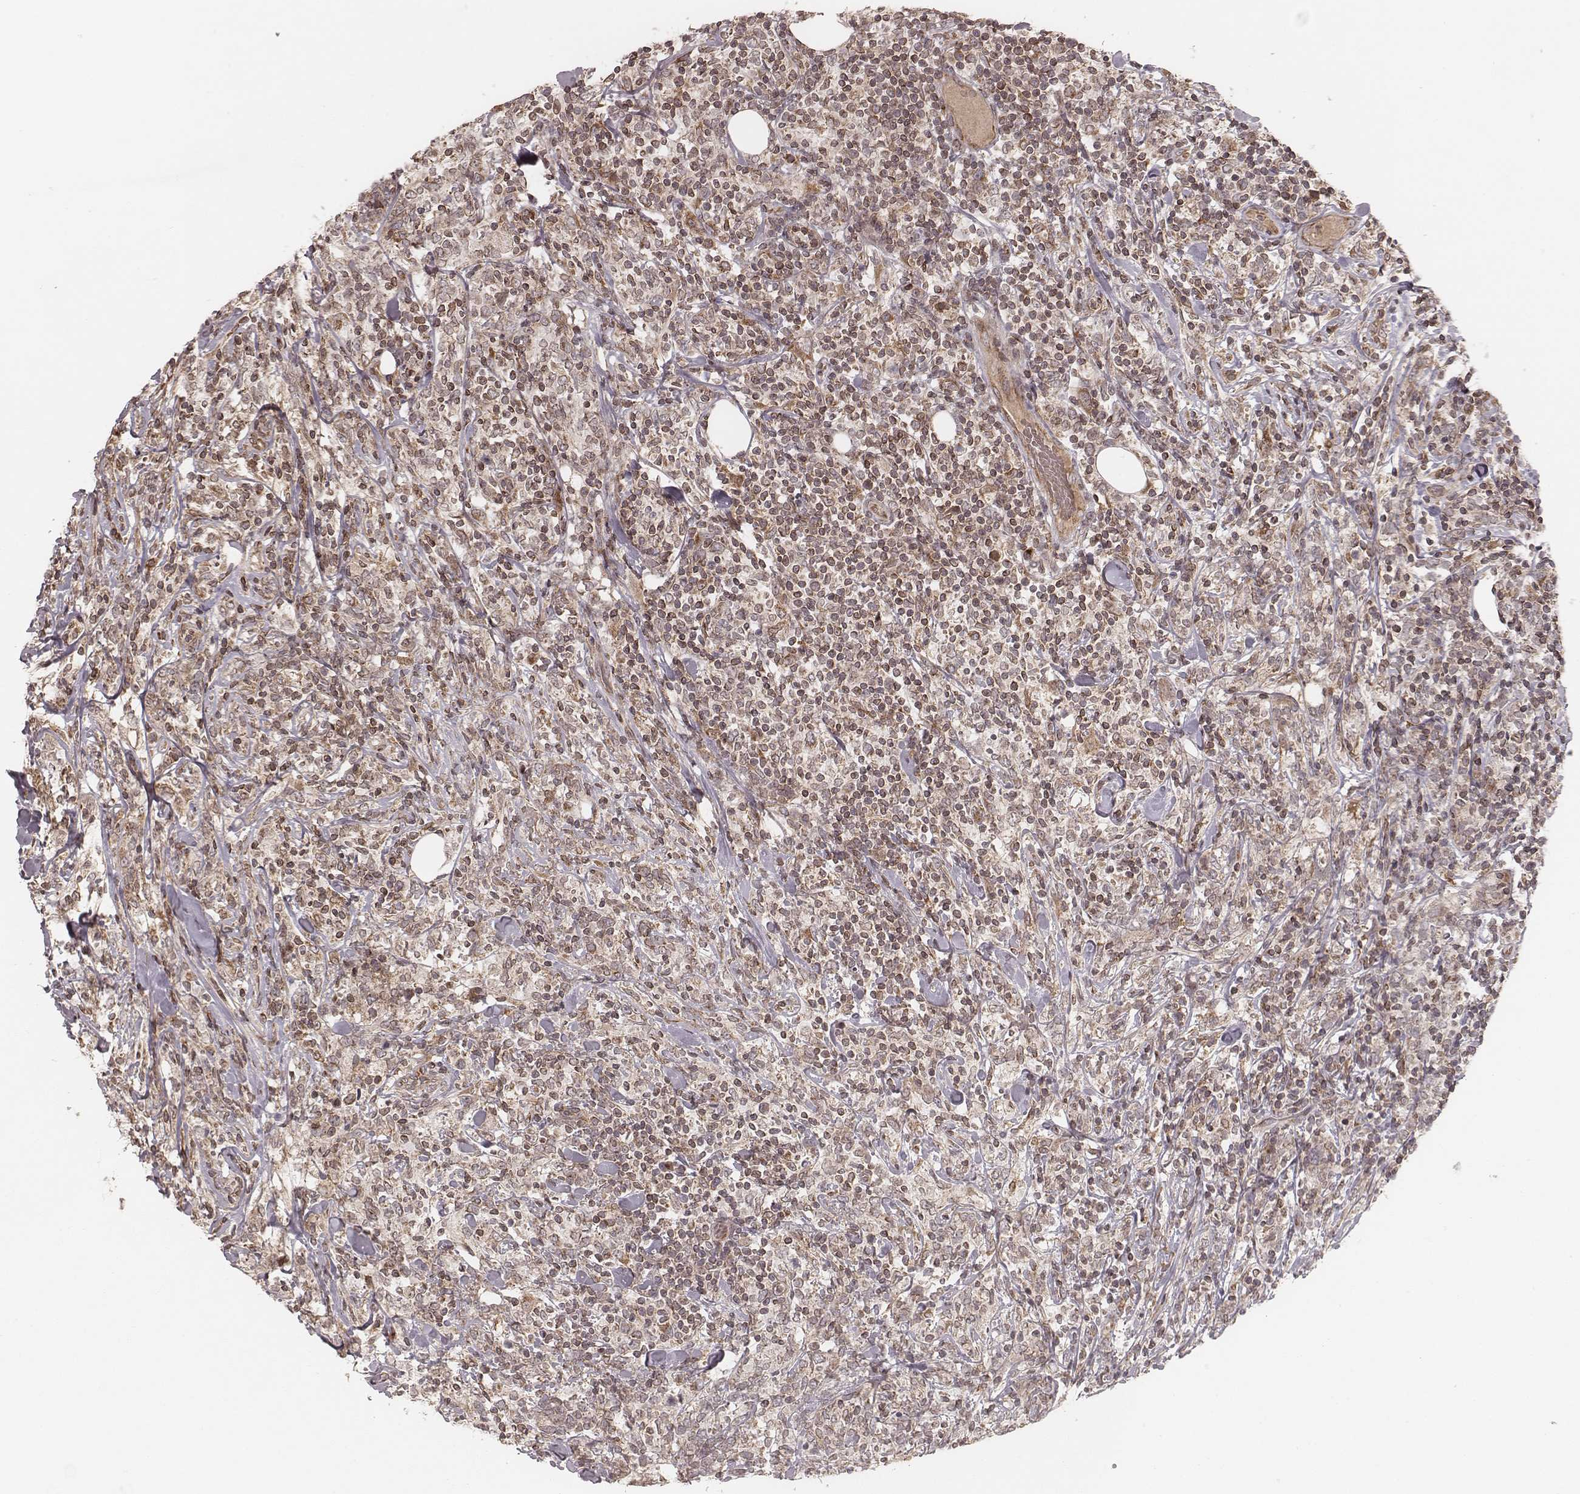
{"staining": {"intensity": "weak", "quantity": ">75%", "location": "cytoplasmic/membranous"}, "tissue": "lymphoma", "cell_type": "Tumor cells", "image_type": "cancer", "snomed": [{"axis": "morphology", "description": "Malignant lymphoma, non-Hodgkin's type, High grade"}, {"axis": "topography", "description": "Lymph node"}], "caption": "High-grade malignant lymphoma, non-Hodgkin's type stained with immunohistochemistry (IHC) displays weak cytoplasmic/membranous positivity in about >75% of tumor cells.", "gene": "MYO19", "patient": {"sex": "female", "age": 84}}